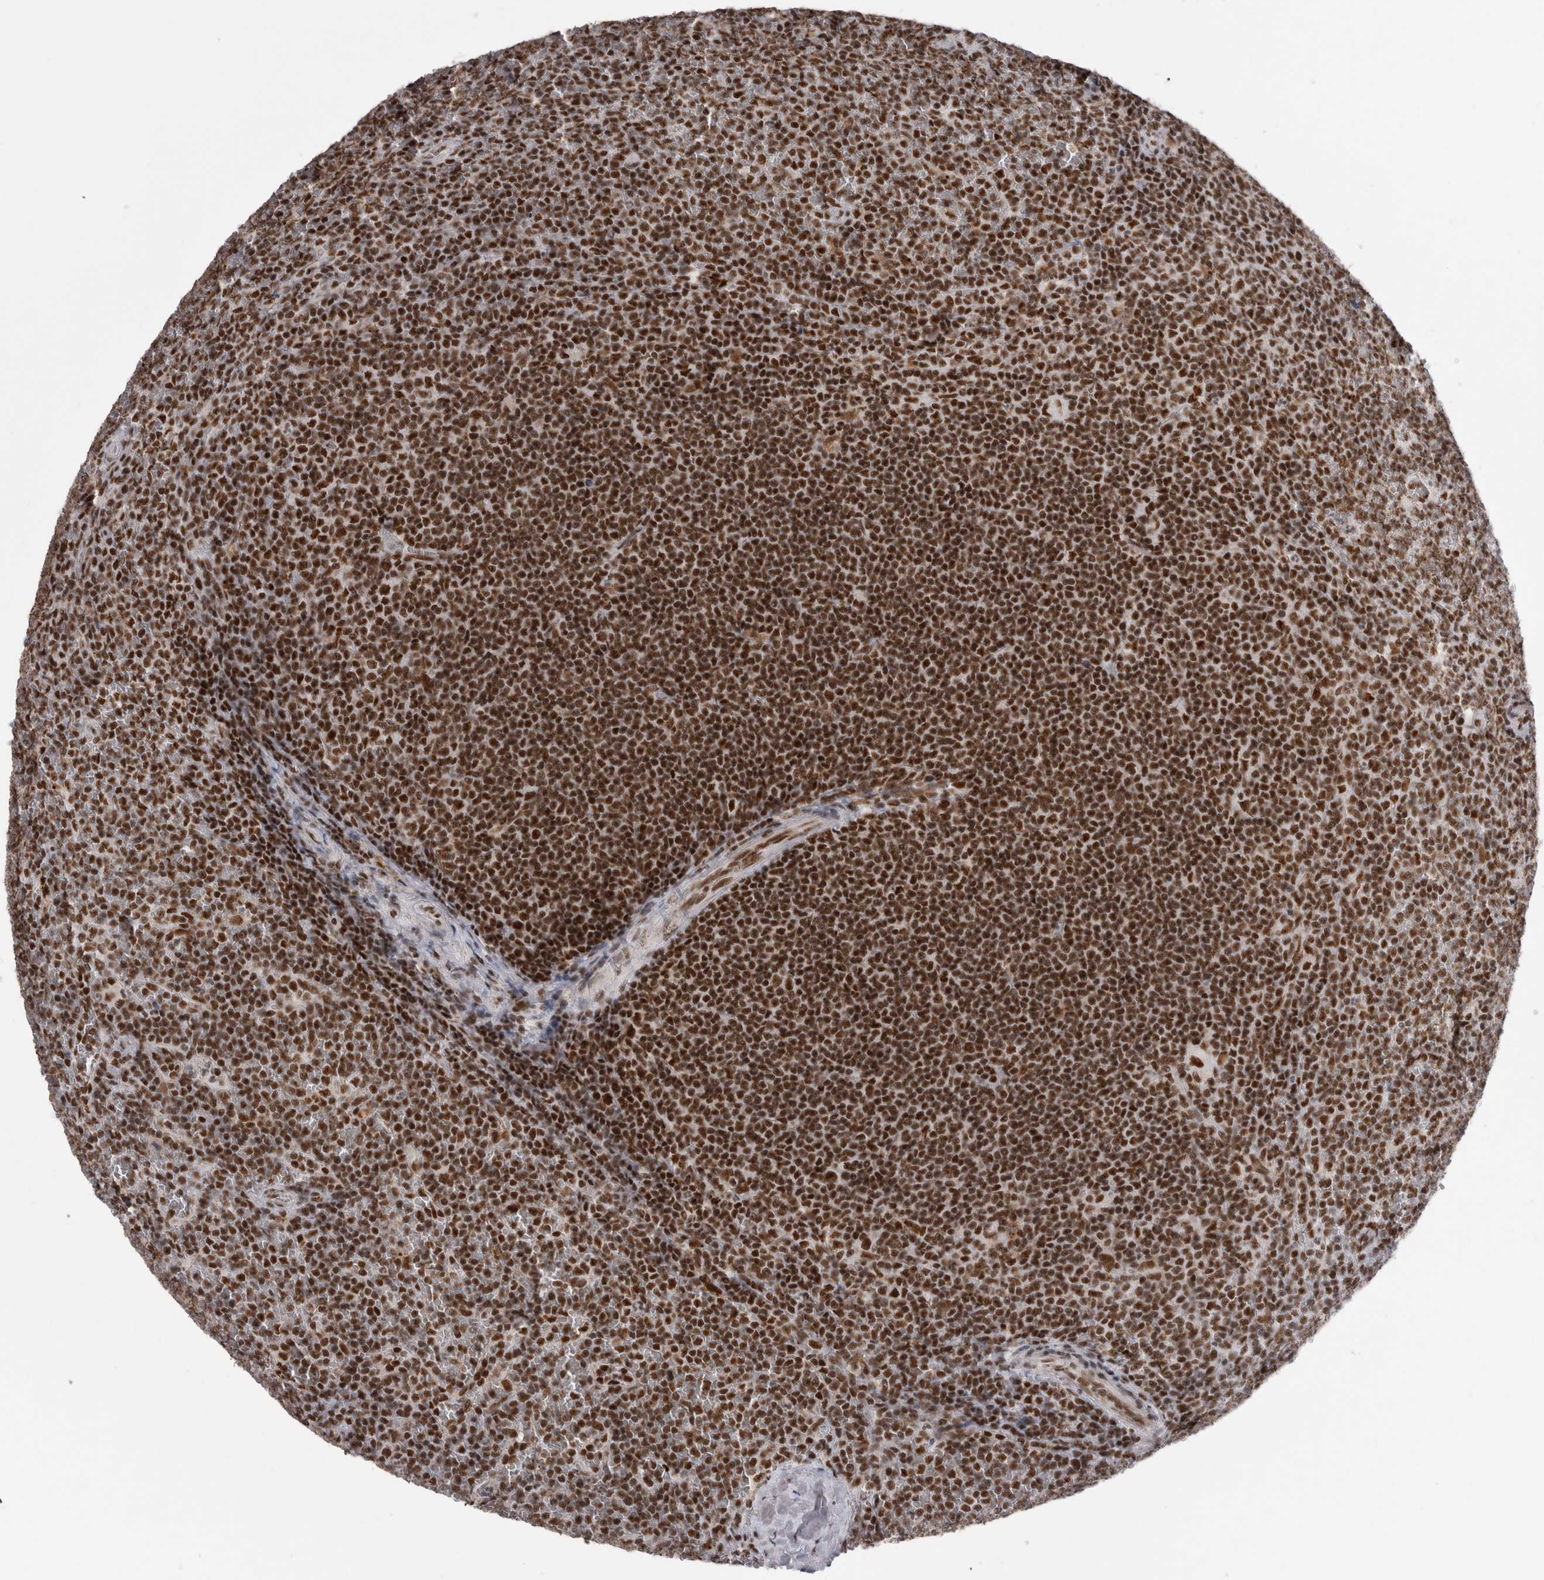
{"staining": {"intensity": "strong", "quantity": ">75%", "location": "nuclear"}, "tissue": "lymphoma", "cell_type": "Tumor cells", "image_type": "cancer", "snomed": [{"axis": "morphology", "description": "Malignant lymphoma, non-Hodgkin's type, Low grade"}, {"axis": "topography", "description": "Spleen"}], "caption": "Lymphoma was stained to show a protein in brown. There is high levels of strong nuclear positivity in approximately >75% of tumor cells. The staining was performed using DAB (3,3'-diaminobenzidine) to visualize the protein expression in brown, while the nuclei were stained in blue with hematoxylin (Magnification: 20x).", "gene": "CDK11A", "patient": {"sex": "female", "age": 19}}